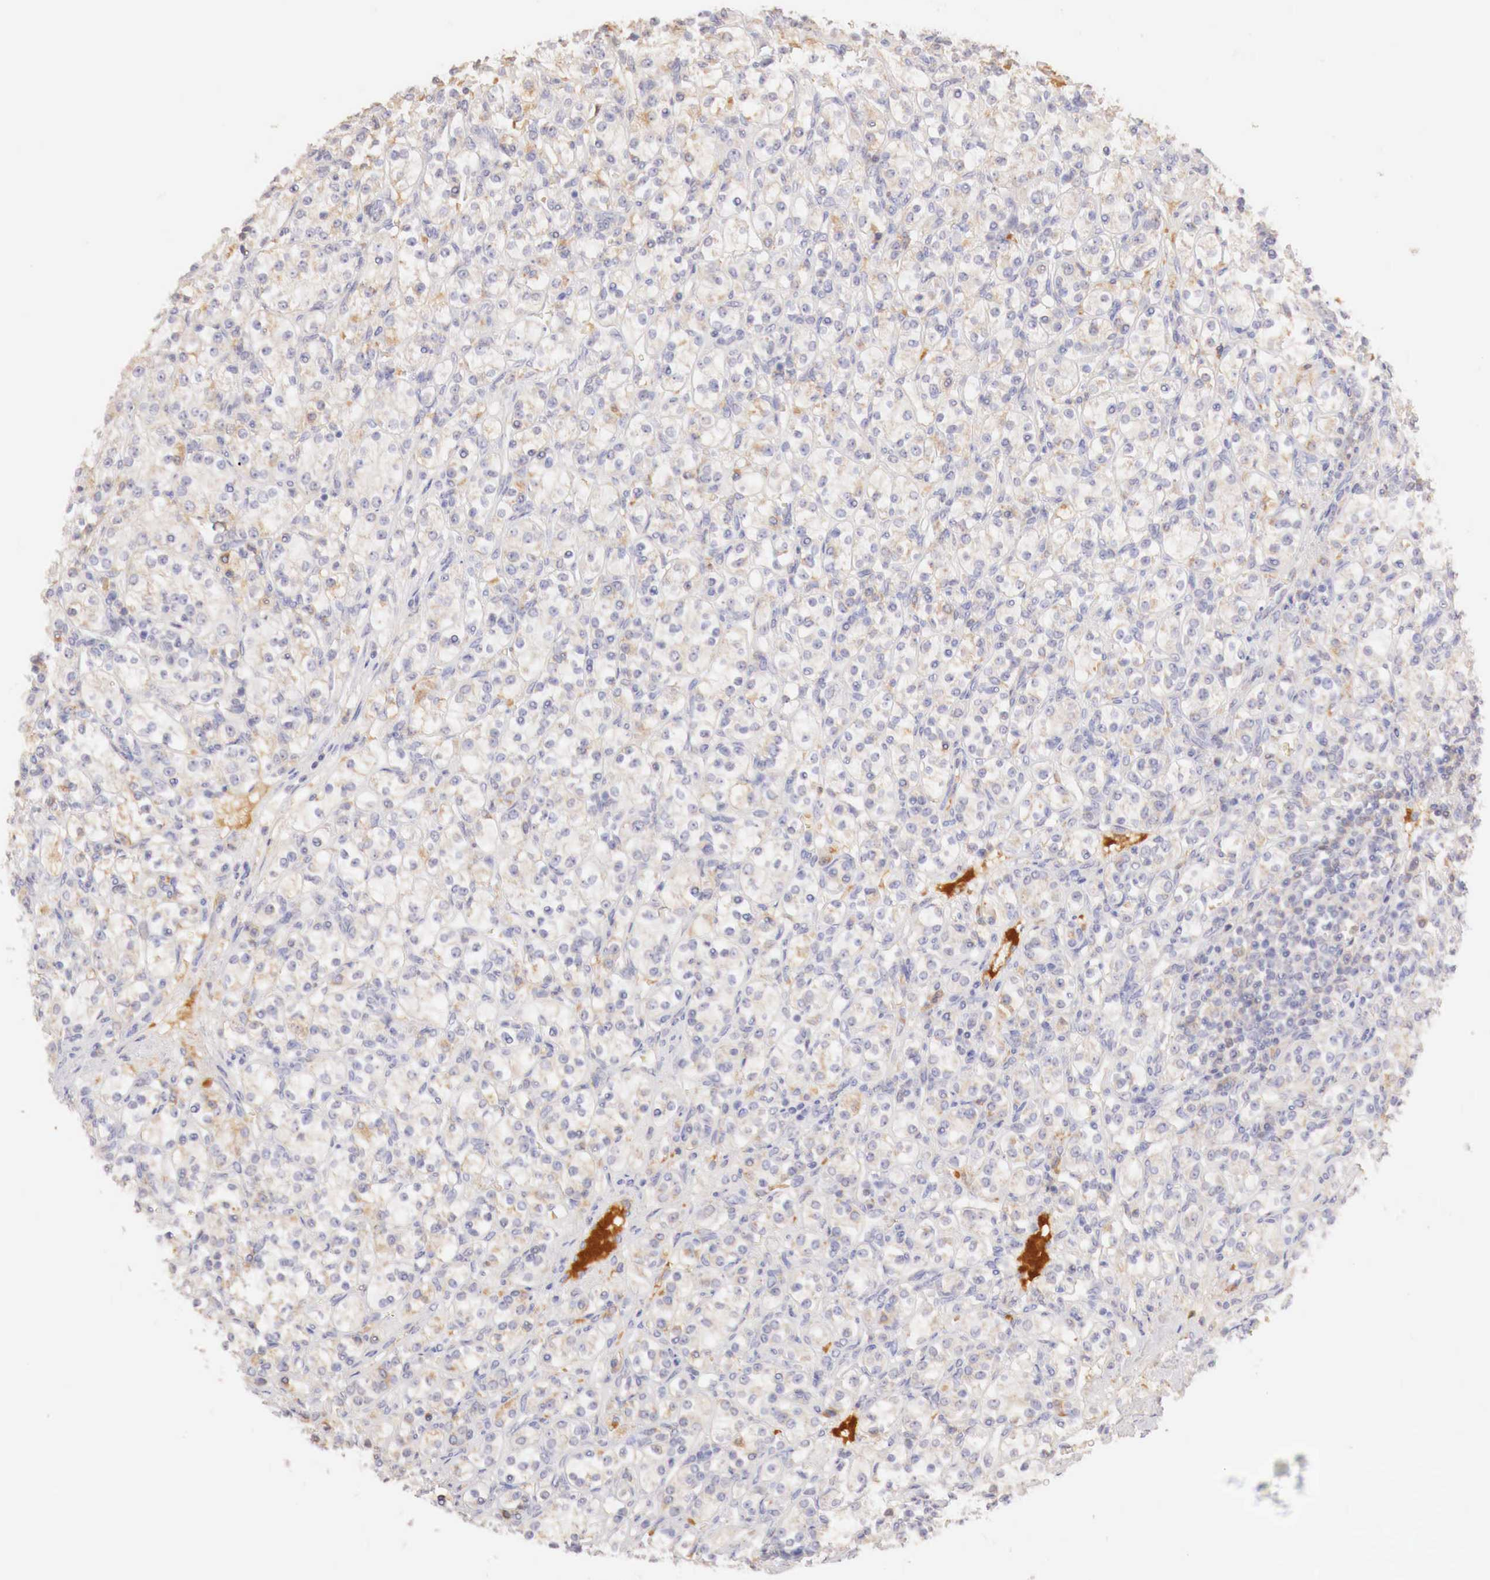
{"staining": {"intensity": "weak", "quantity": "25%-75%", "location": "cytoplasmic/membranous"}, "tissue": "renal cancer", "cell_type": "Tumor cells", "image_type": "cancer", "snomed": [{"axis": "morphology", "description": "Adenocarcinoma, NOS"}, {"axis": "topography", "description": "Kidney"}], "caption": "This photomicrograph shows IHC staining of renal cancer, with low weak cytoplasmic/membranous positivity in about 25%-75% of tumor cells.", "gene": "GATA1", "patient": {"sex": "male", "age": 77}}